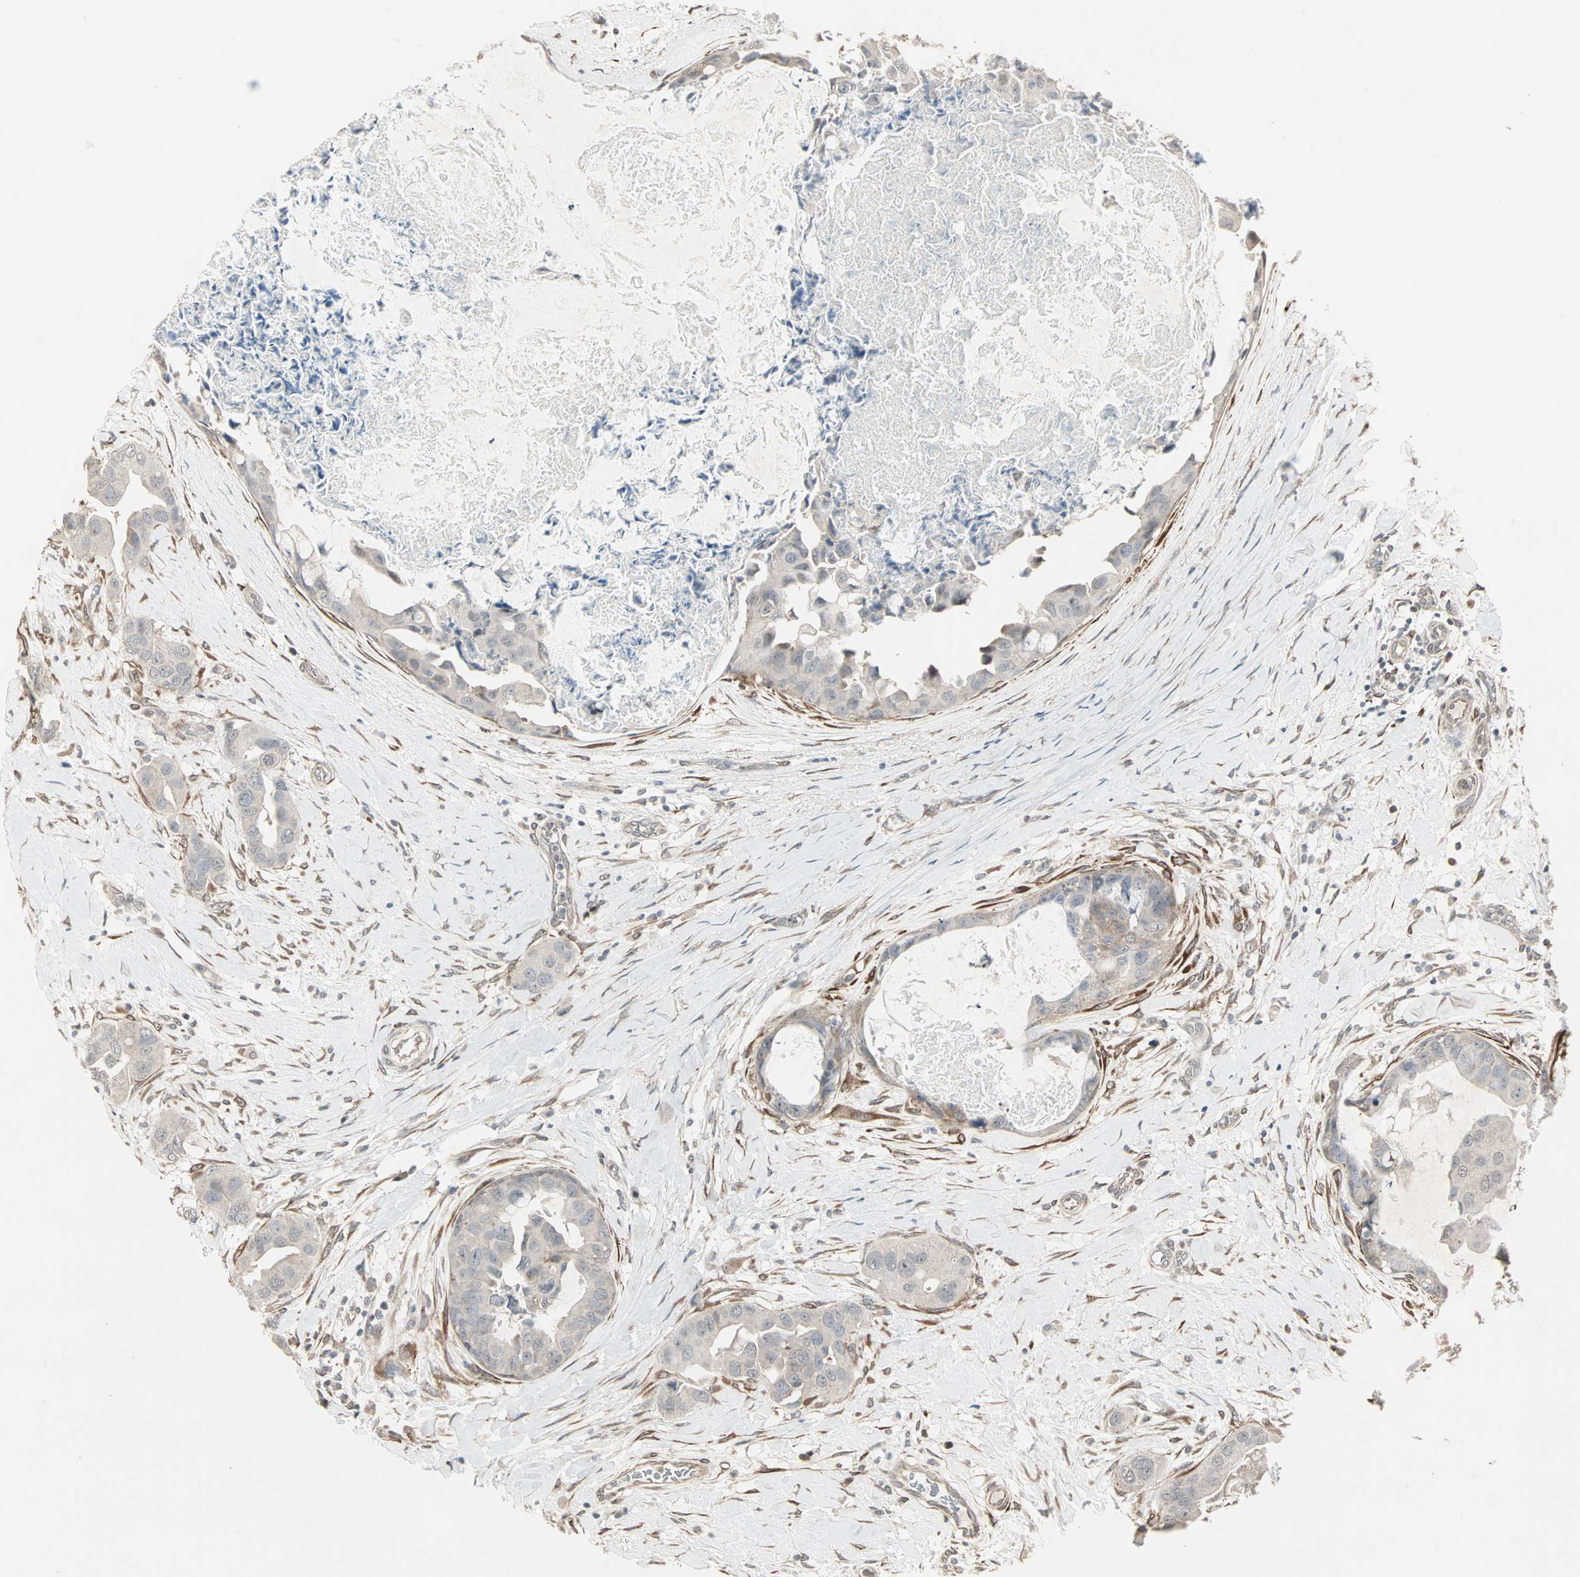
{"staining": {"intensity": "weak", "quantity": "25%-75%", "location": "cytoplasmic/membranous"}, "tissue": "breast cancer", "cell_type": "Tumor cells", "image_type": "cancer", "snomed": [{"axis": "morphology", "description": "Duct carcinoma"}, {"axis": "topography", "description": "Breast"}], "caption": "A micrograph of human breast cancer (infiltrating ductal carcinoma) stained for a protein shows weak cytoplasmic/membranous brown staining in tumor cells.", "gene": "TRPV4", "patient": {"sex": "female", "age": 40}}